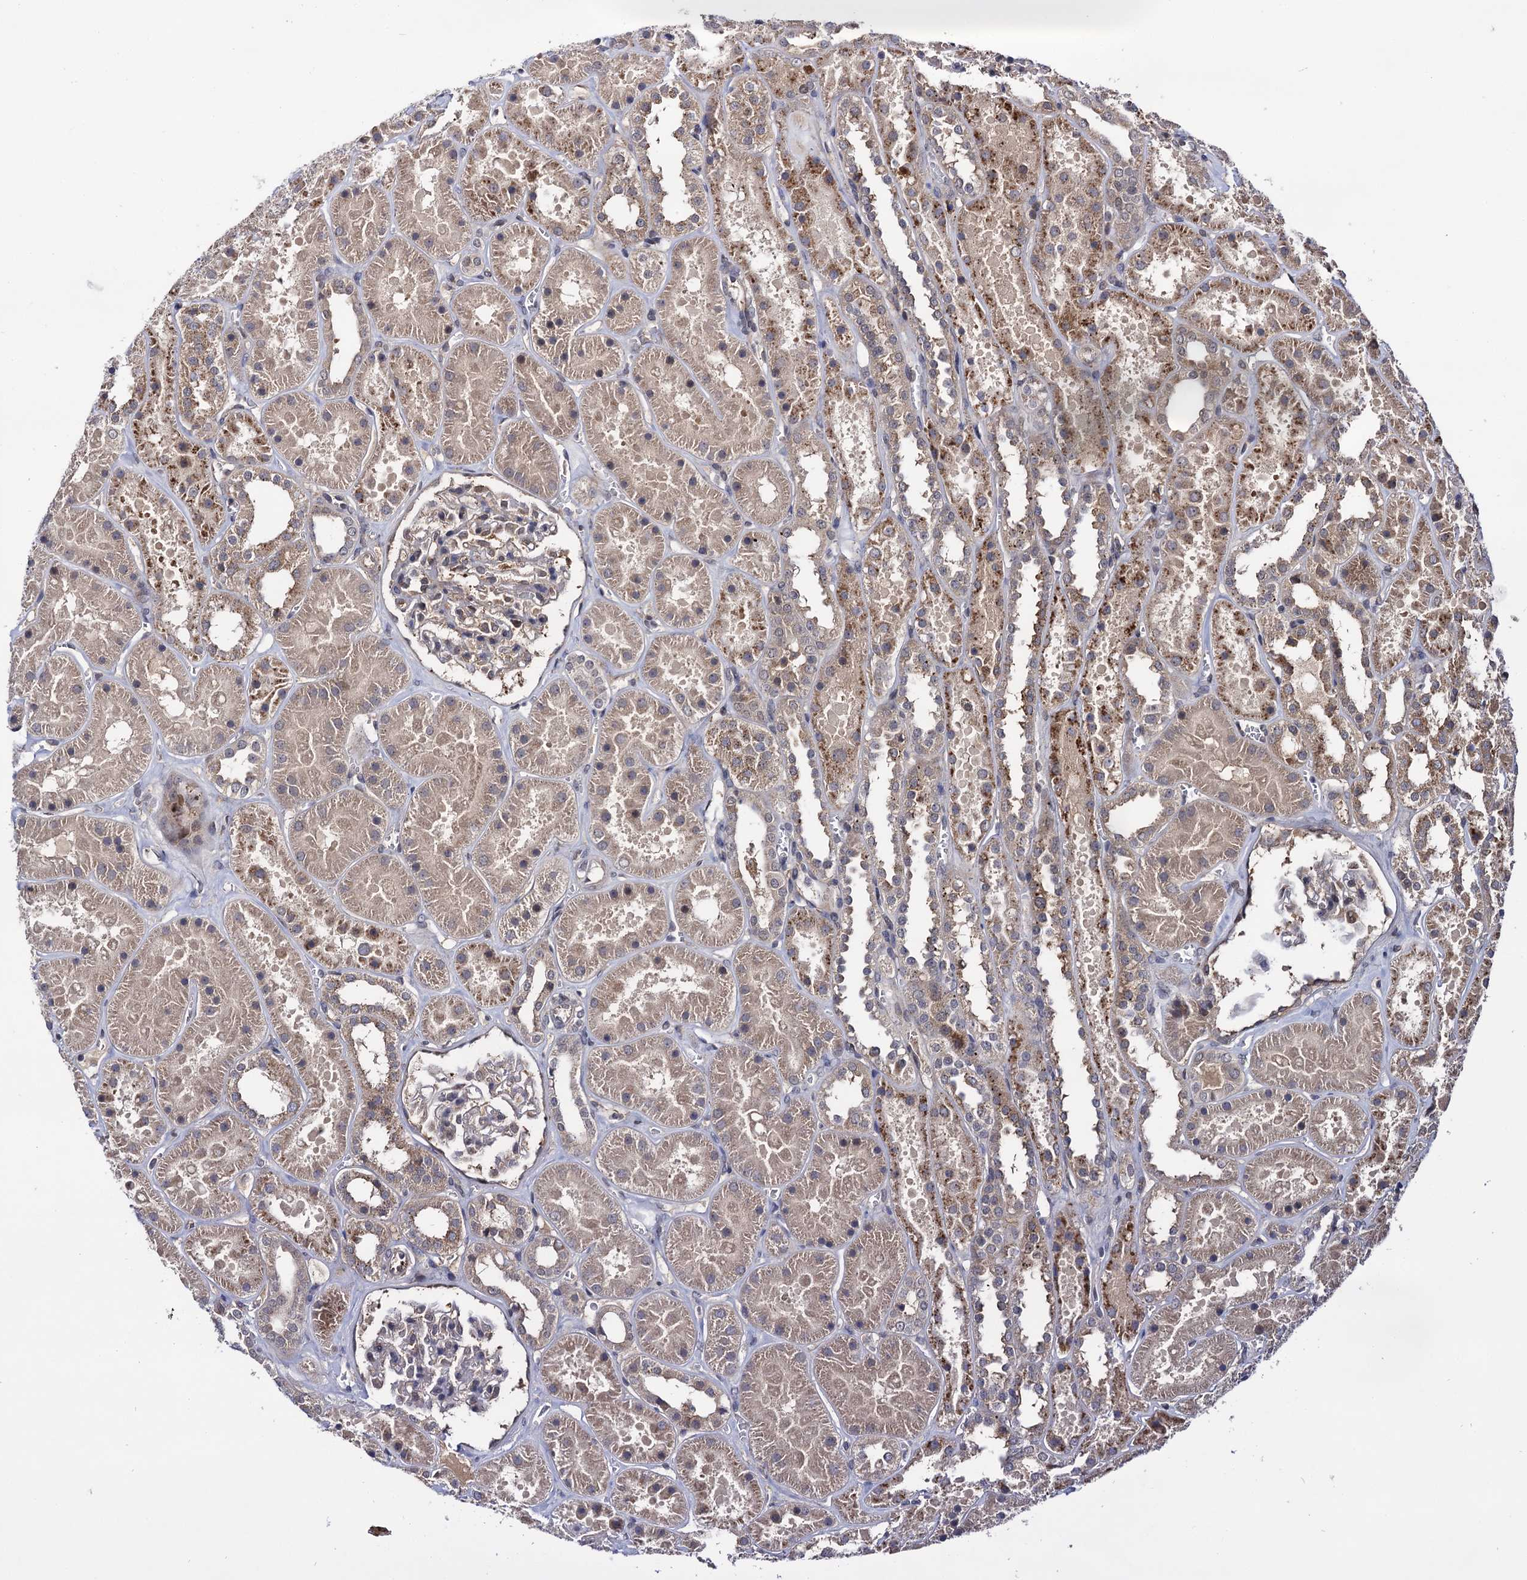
{"staining": {"intensity": "weak", "quantity": "25%-75%", "location": "cytoplasmic/membranous"}, "tissue": "kidney", "cell_type": "Cells in glomeruli", "image_type": "normal", "snomed": [{"axis": "morphology", "description": "Normal tissue, NOS"}, {"axis": "topography", "description": "Kidney"}], "caption": "High-magnification brightfield microscopy of benign kidney stained with DAB (3,3'-diaminobenzidine) (brown) and counterstained with hematoxylin (blue). cells in glomeruli exhibit weak cytoplasmic/membranous staining is identified in approximately25%-75% of cells. The staining was performed using DAB (3,3'-diaminobenzidine), with brown indicating positive protein expression. Nuclei are stained blue with hematoxylin.", "gene": "MICAL2", "patient": {"sex": "female", "age": 41}}